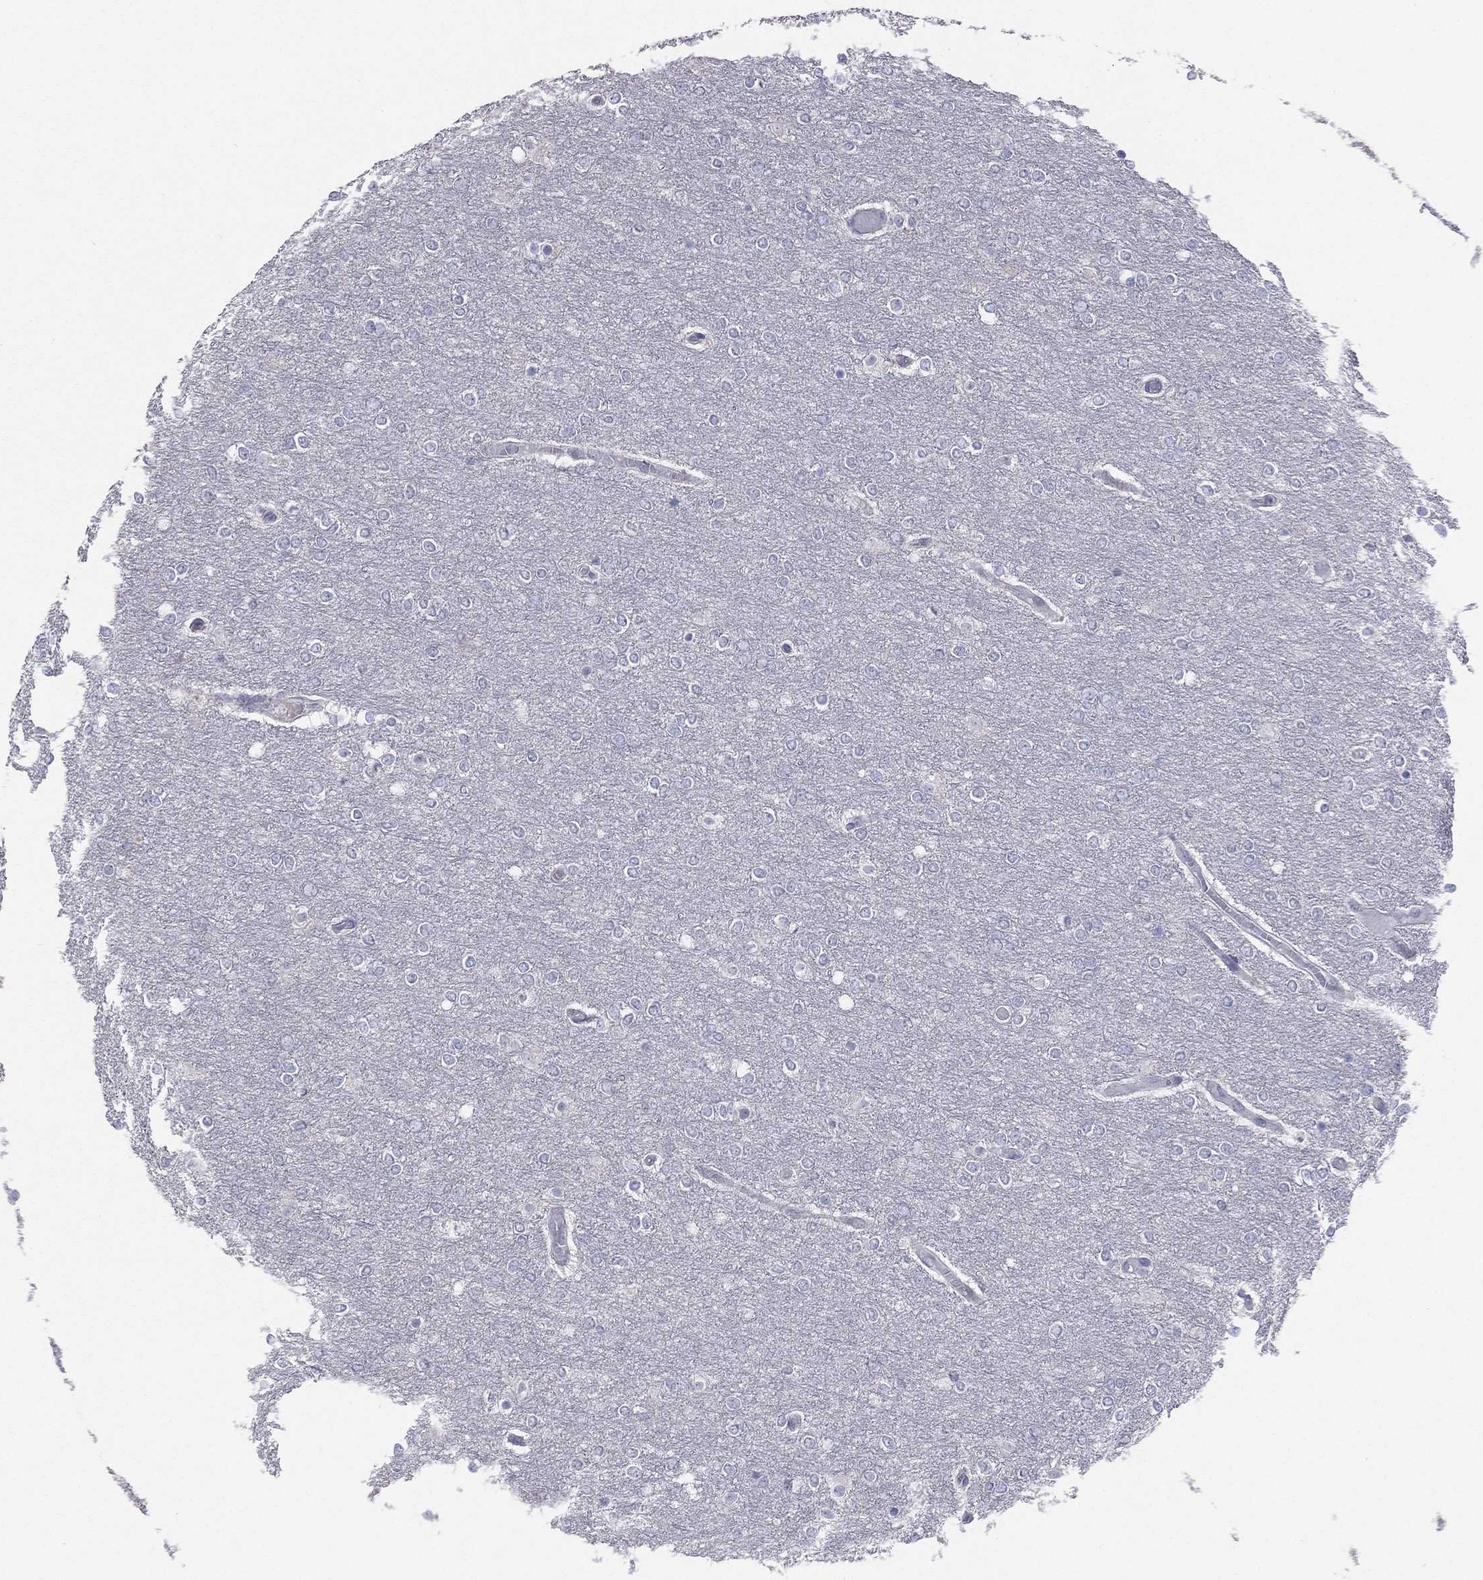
{"staining": {"intensity": "negative", "quantity": "none", "location": "none"}, "tissue": "glioma", "cell_type": "Tumor cells", "image_type": "cancer", "snomed": [{"axis": "morphology", "description": "Glioma, malignant, High grade"}, {"axis": "topography", "description": "Brain"}], "caption": "Immunohistochemical staining of glioma displays no significant staining in tumor cells.", "gene": "STK31", "patient": {"sex": "female", "age": 61}}